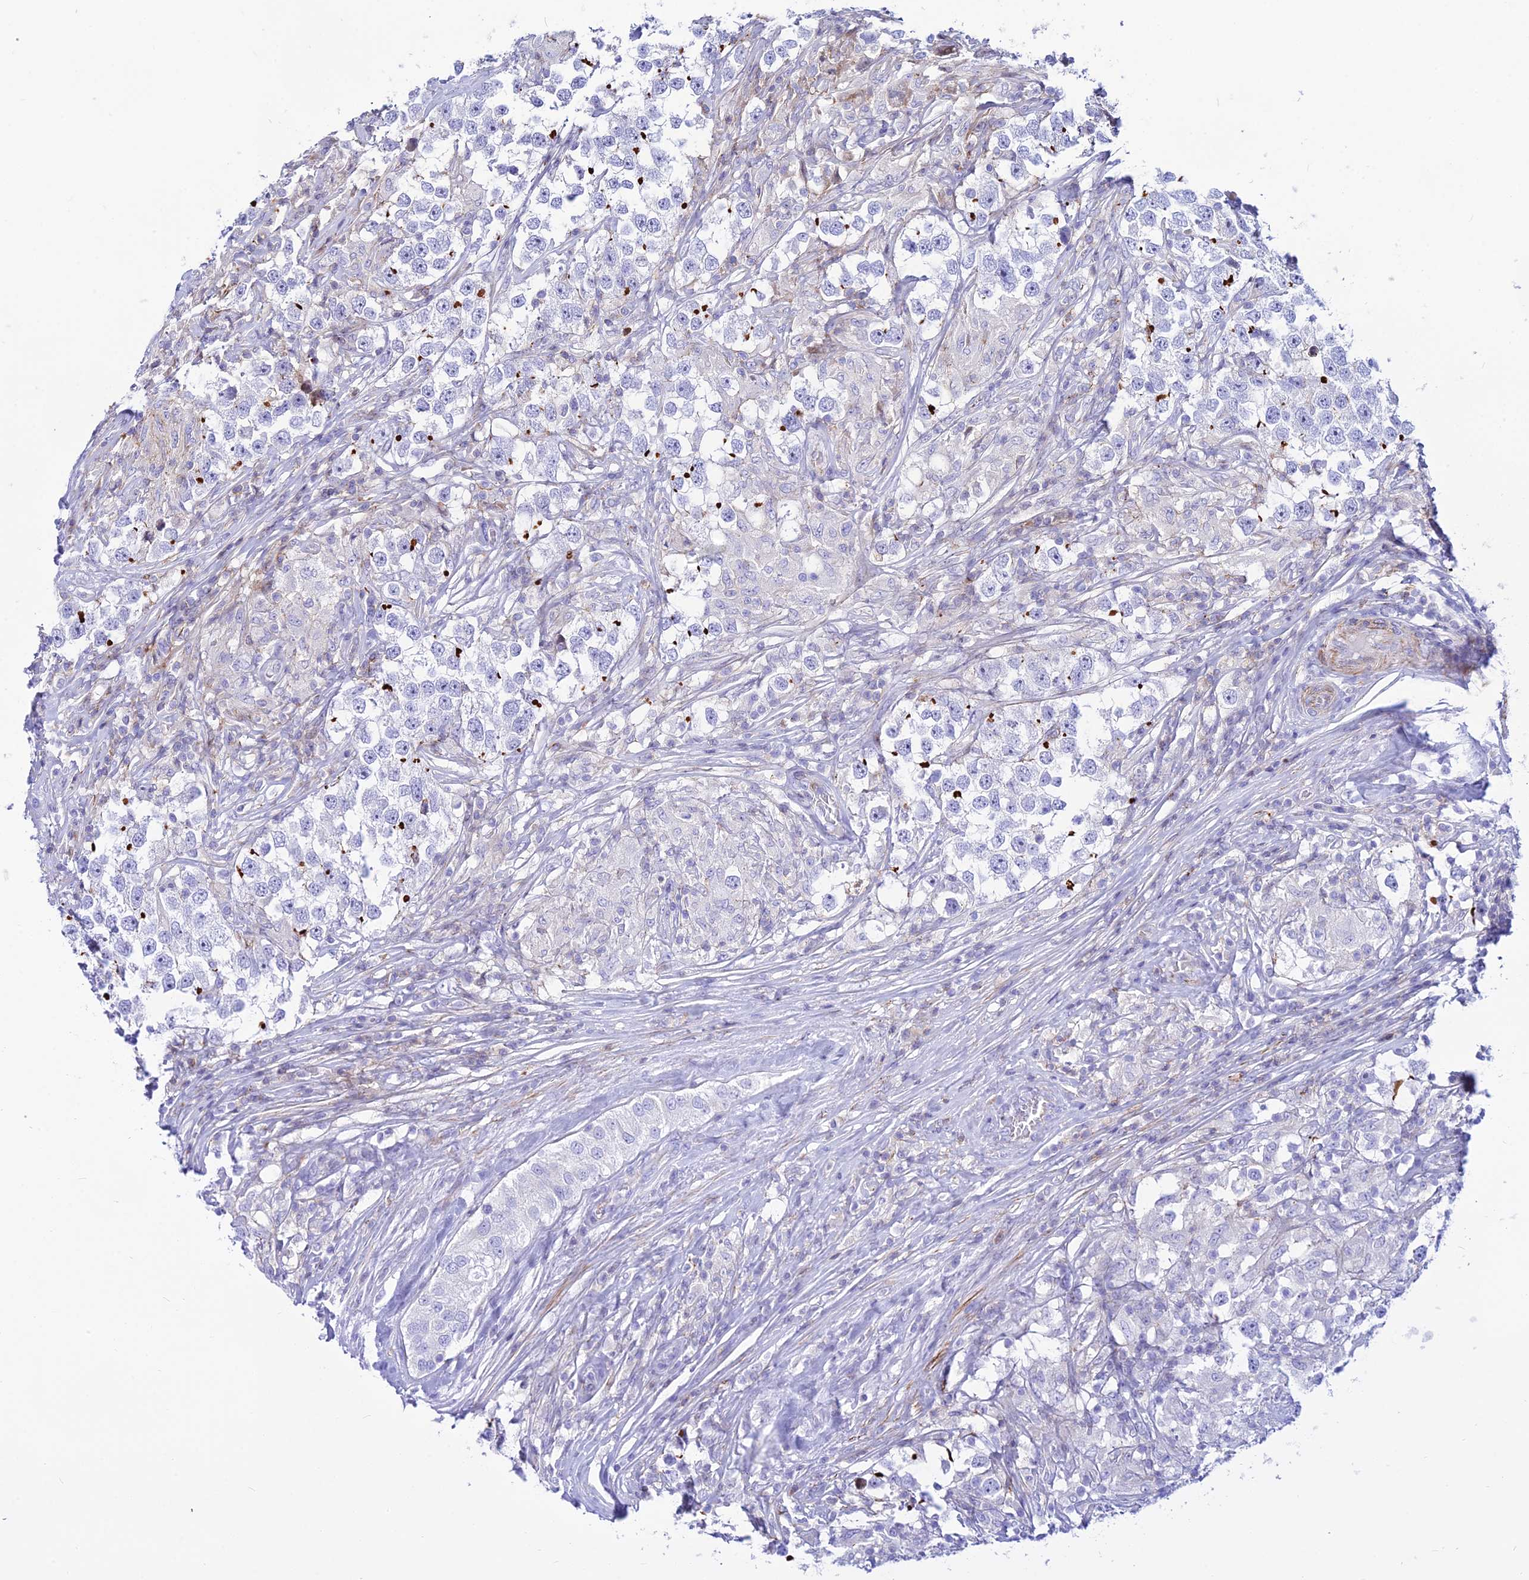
{"staining": {"intensity": "negative", "quantity": "none", "location": "none"}, "tissue": "testis cancer", "cell_type": "Tumor cells", "image_type": "cancer", "snomed": [{"axis": "morphology", "description": "Seminoma, NOS"}, {"axis": "topography", "description": "Testis"}], "caption": "A photomicrograph of human seminoma (testis) is negative for staining in tumor cells.", "gene": "DLX1", "patient": {"sex": "male", "age": 46}}